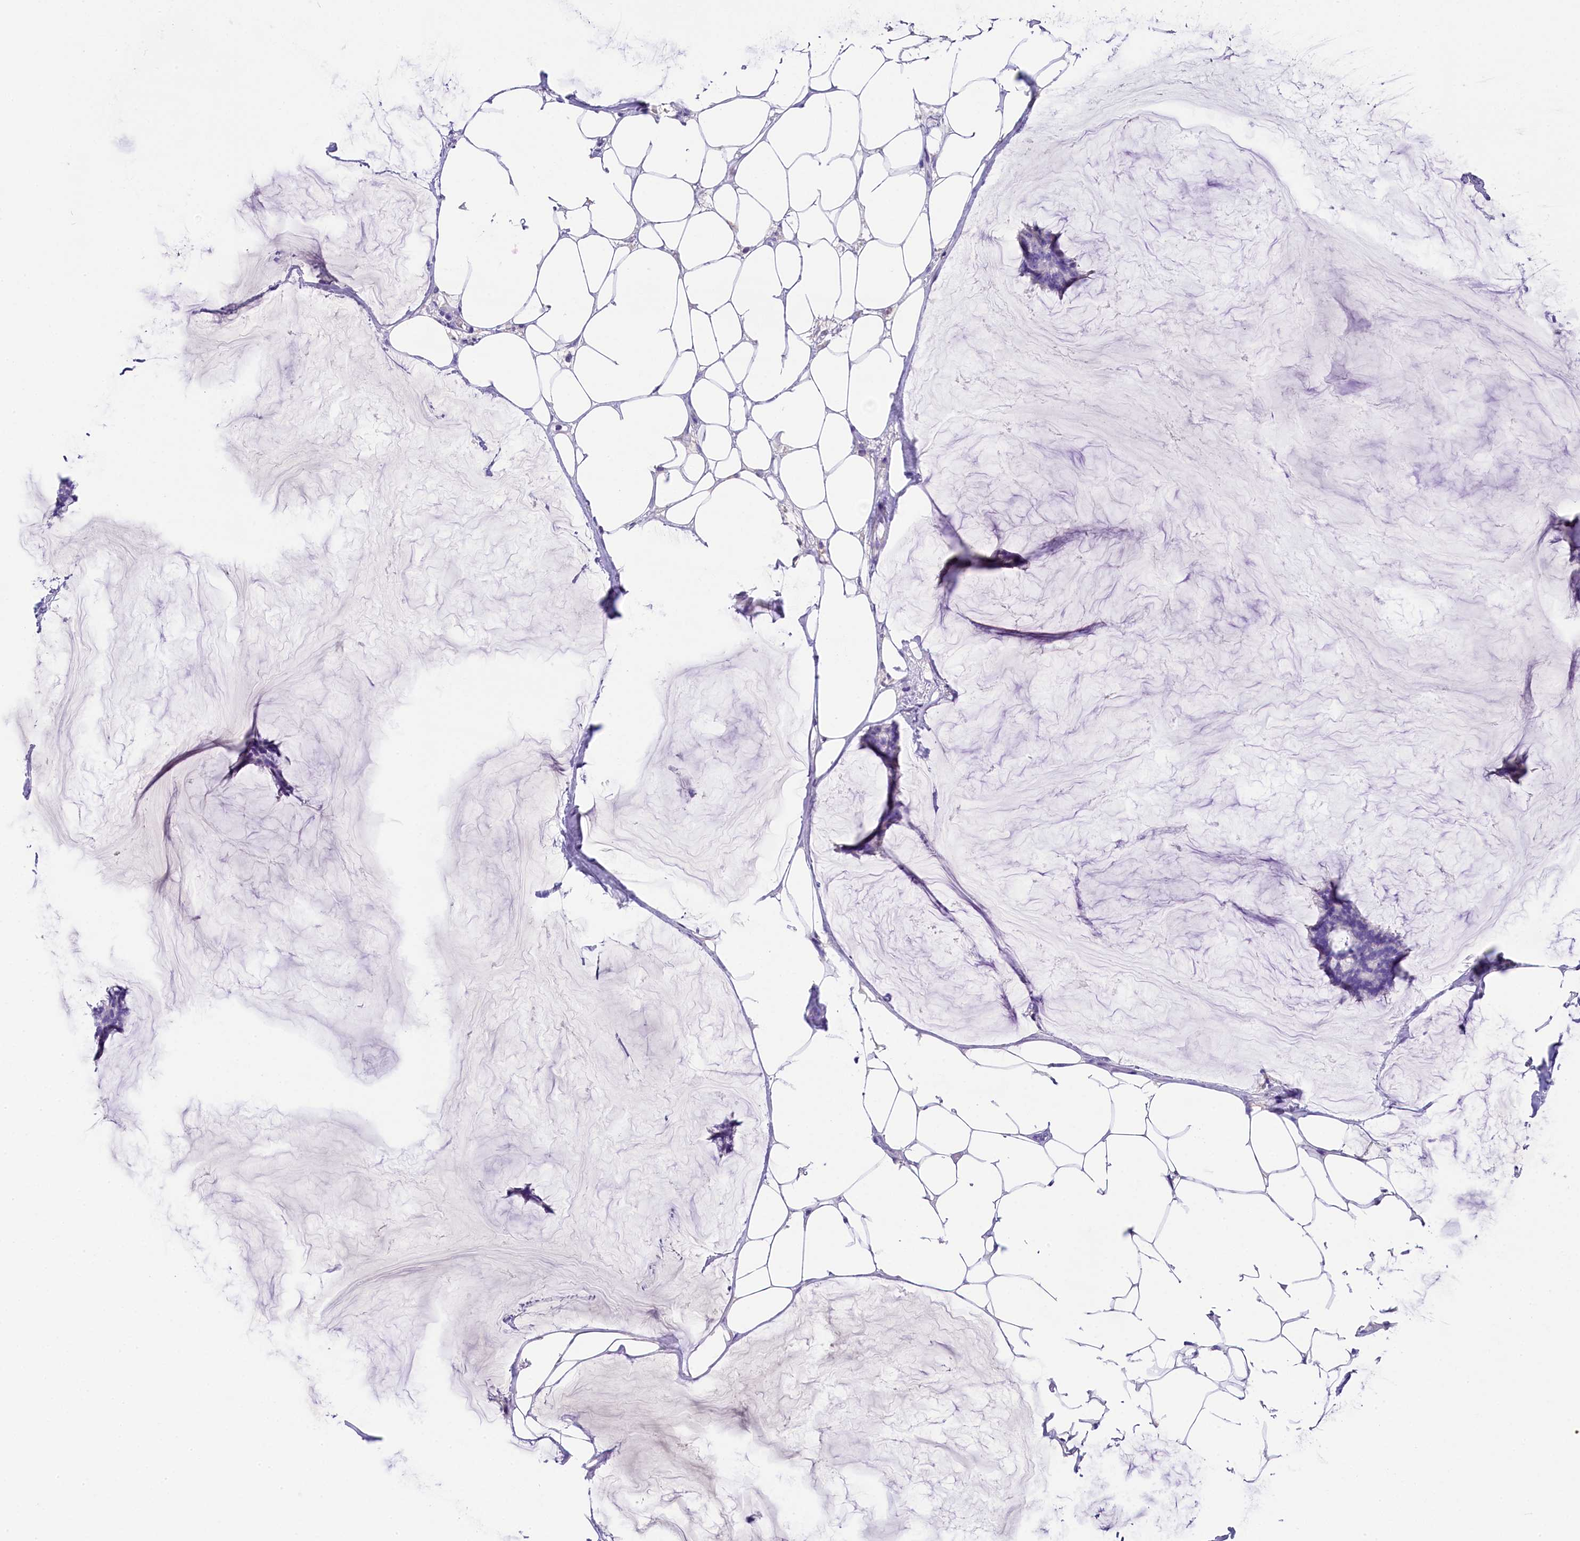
{"staining": {"intensity": "negative", "quantity": "none", "location": "none"}, "tissue": "breast cancer", "cell_type": "Tumor cells", "image_type": "cancer", "snomed": [{"axis": "morphology", "description": "Duct carcinoma"}, {"axis": "topography", "description": "Breast"}], "caption": "Tumor cells are negative for brown protein staining in intraductal carcinoma (breast).", "gene": "SKIDA1", "patient": {"sex": "female", "age": 93}}